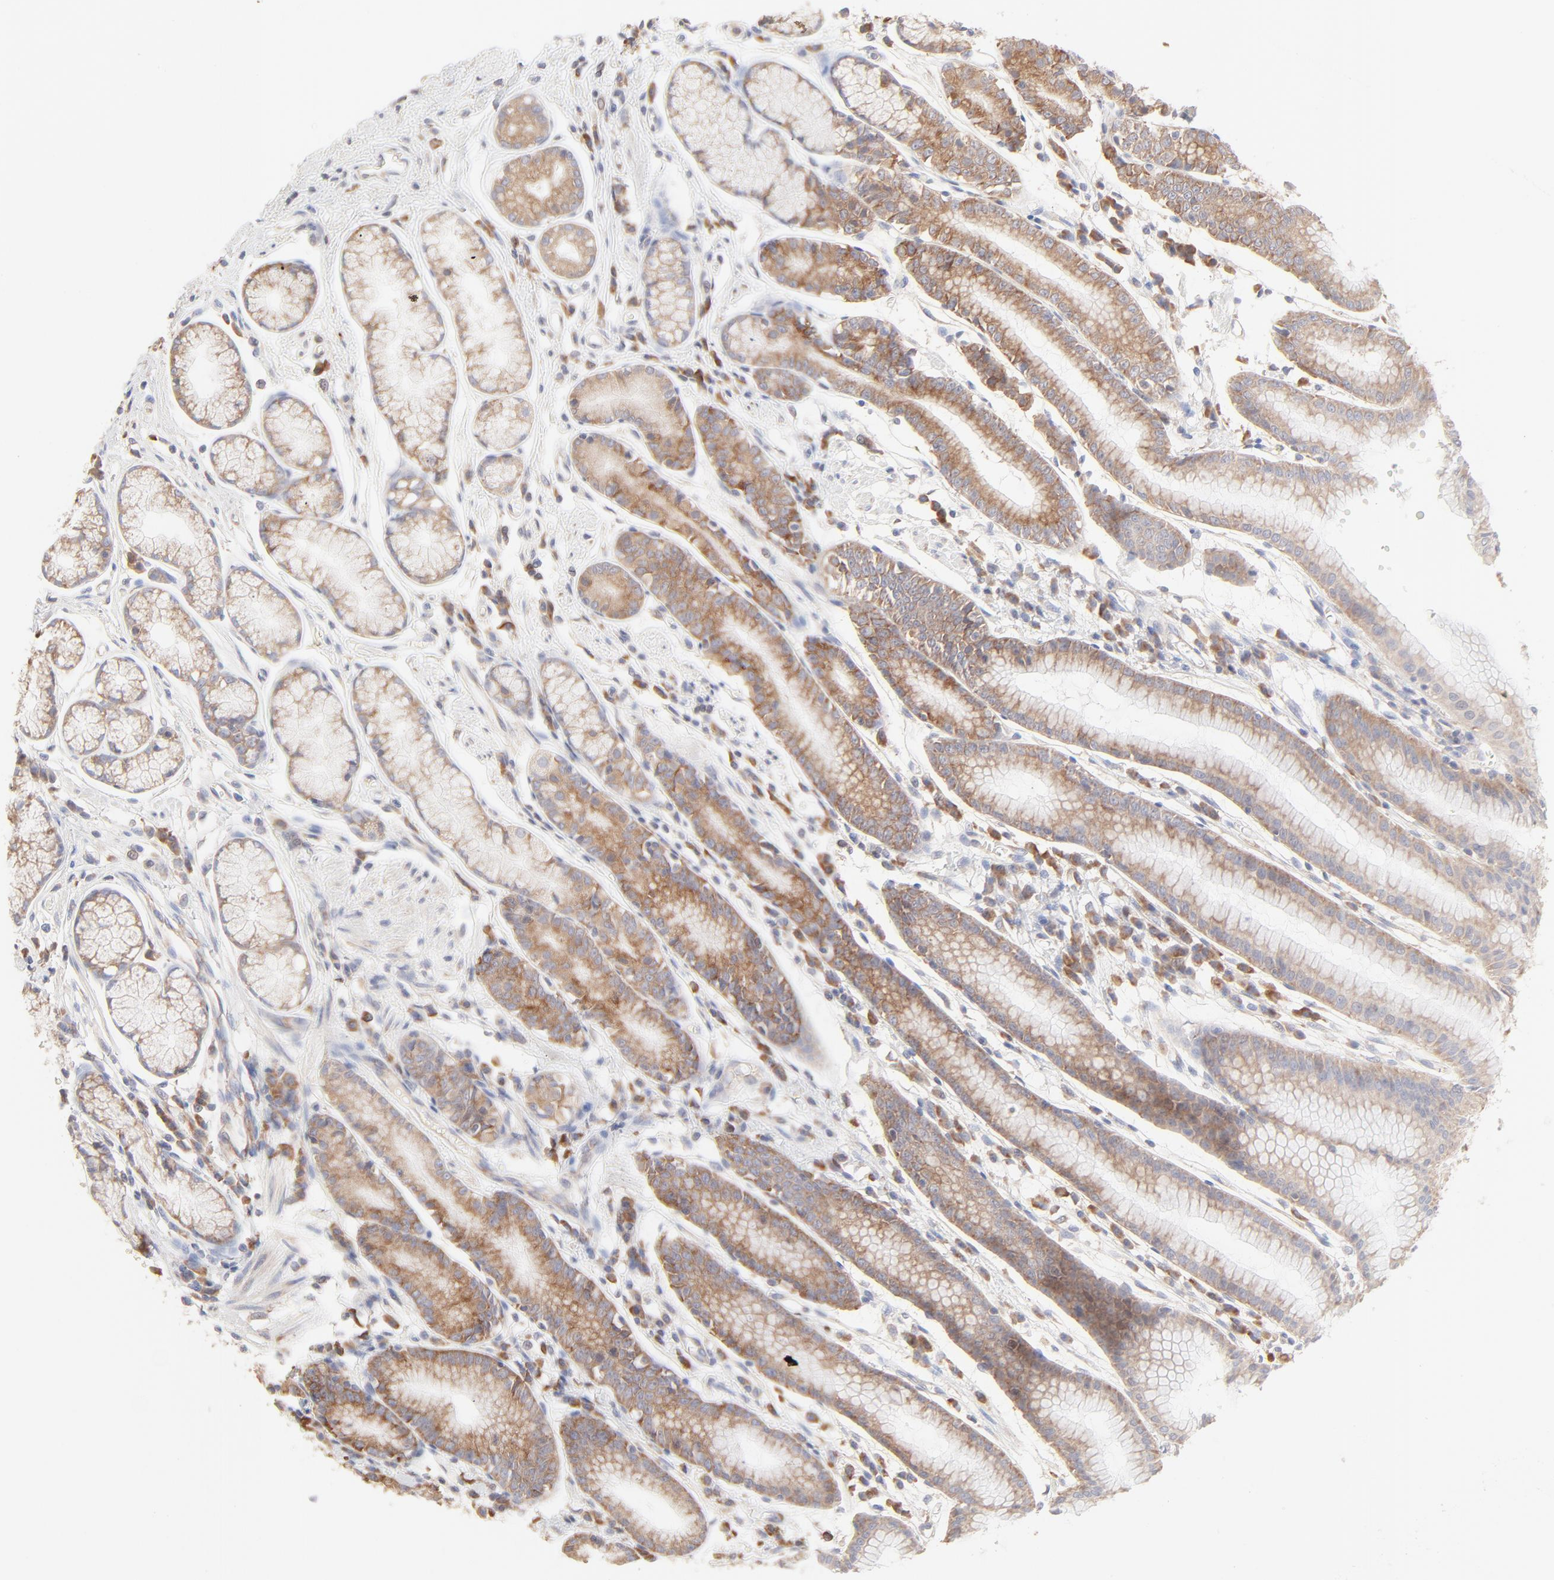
{"staining": {"intensity": "moderate", "quantity": ">75%", "location": "cytoplasmic/membranous"}, "tissue": "stomach", "cell_type": "Glandular cells", "image_type": "normal", "snomed": [{"axis": "morphology", "description": "Normal tissue, NOS"}, {"axis": "morphology", "description": "Inflammation, NOS"}, {"axis": "topography", "description": "Stomach, lower"}], "caption": "Moderate cytoplasmic/membranous staining is appreciated in approximately >75% of glandular cells in normal stomach.", "gene": "RPS21", "patient": {"sex": "male", "age": 59}}